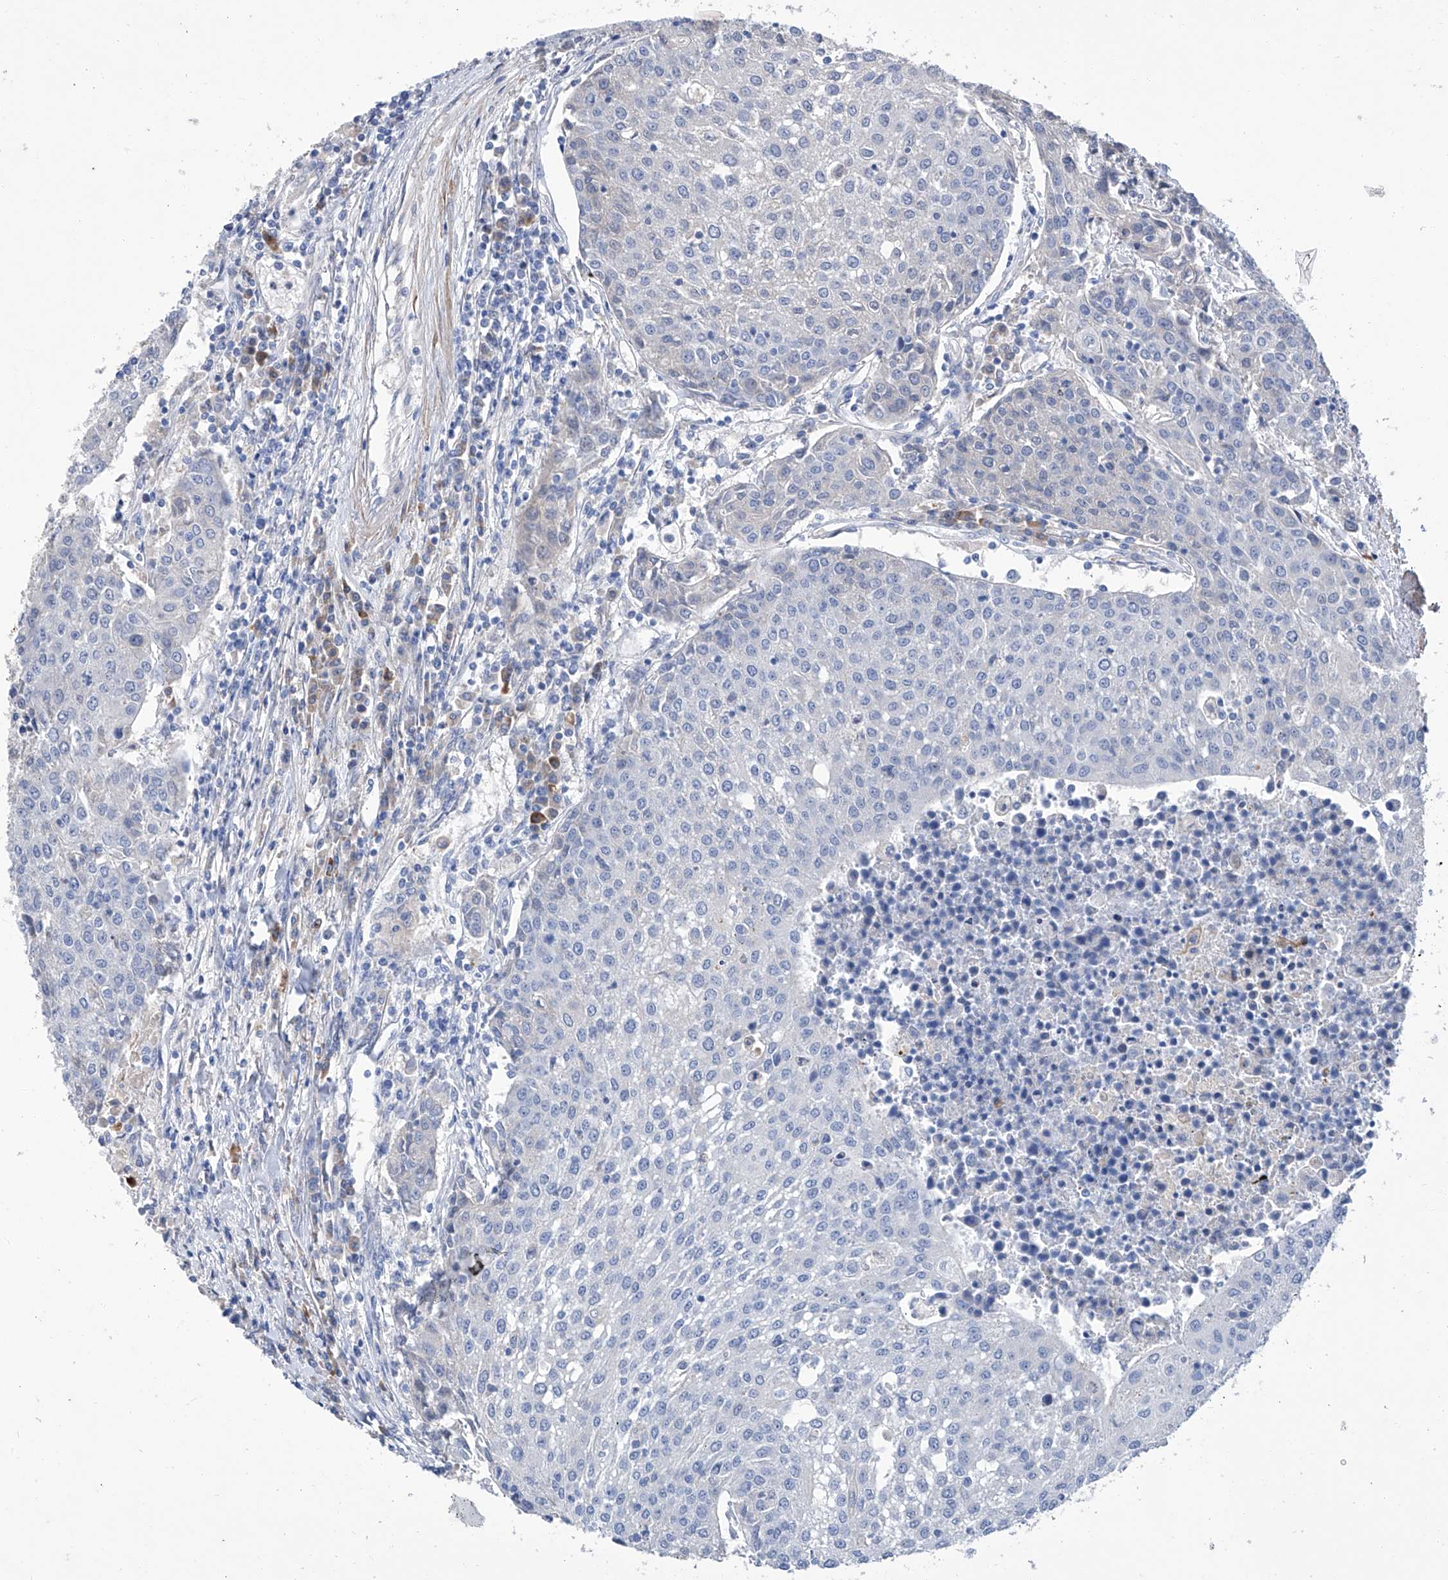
{"staining": {"intensity": "negative", "quantity": "none", "location": "none"}, "tissue": "urothelial cancer", "cell_type": "Tumor cells", "image_type": "cancer", "snomed": [{"axis": "morphology", "description": "Urothelial carcinoma, High grade"}, {"axis": "topography", "description": "Urinary bladder"}], "caption": "Immunohistochemical staining of human high-grade urothelial carcinoma exhibits no significant positivity in tumor cells.", "gene": "GPT", "patient": {"sex": "female", "age": 85}}